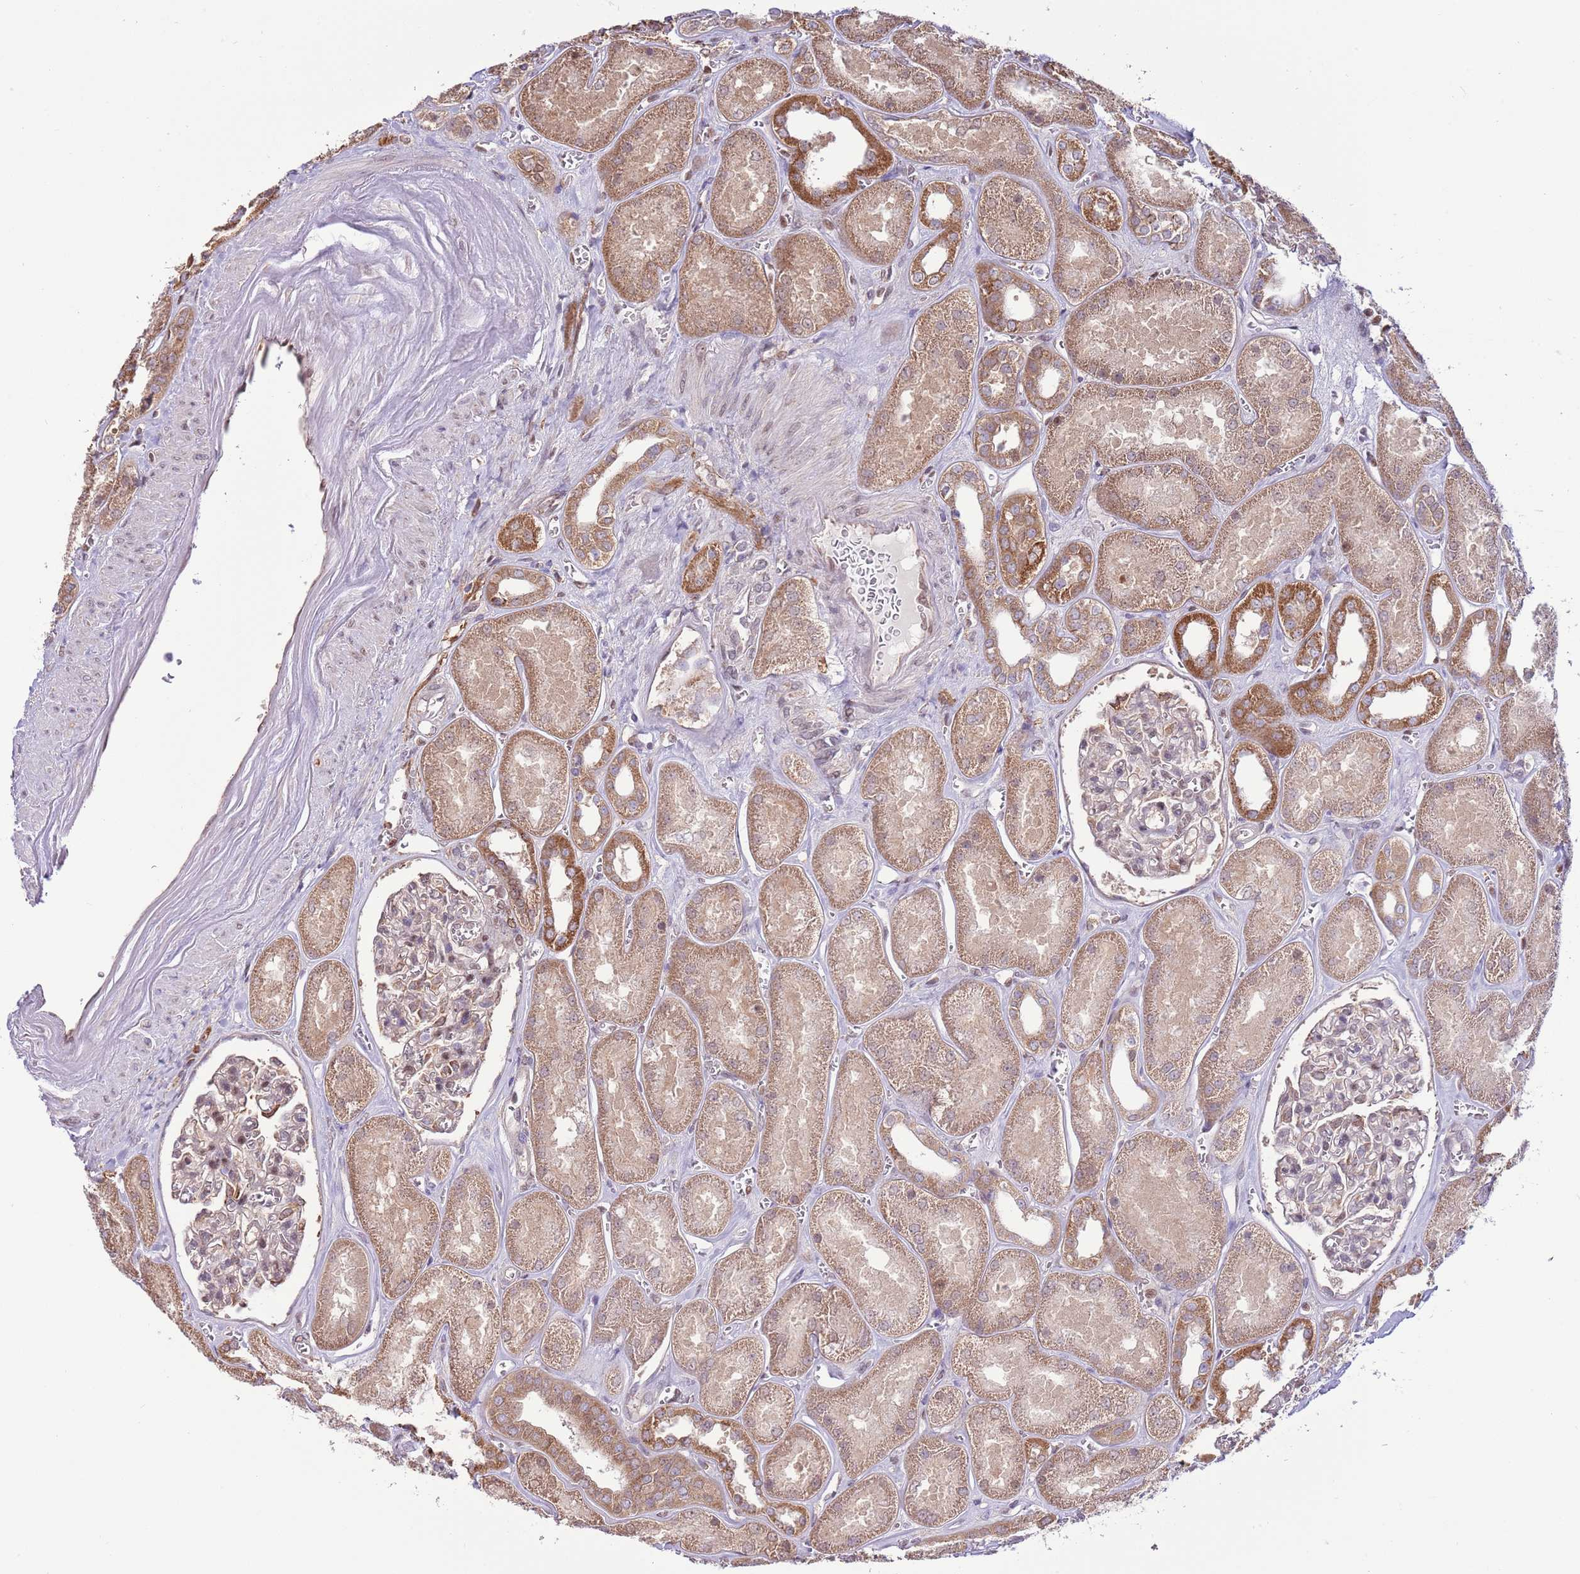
{"staining": {"intensity": "weak", "quantity": "25%-75%", "location": "cytoplasmic/membranous,nuclear"}, "tissue": "kidney", "cell_type": "Cells in glomeruli", "image_type": "normal", "snomed": [{"axis": "morphology", "description": "Normal tissue, NOS"}, {"axis": "morphology", "description": "Adenocarcinoma, NOS"}, {"axis": "topography", "description": "Kidney"}], "caption": "IHC histopathology image of benign kidney: kidney stained using immunohistochemistry reveals low levels of weak protein expression localized specifically in the cytoplasmic/membranous,nuclear of cells in glomeruli, appearing as a cytoplasmic/membranous,nuclear brown color.", "gene": "ARL2BP", "patient": {"sex": "female", "age": 68}}